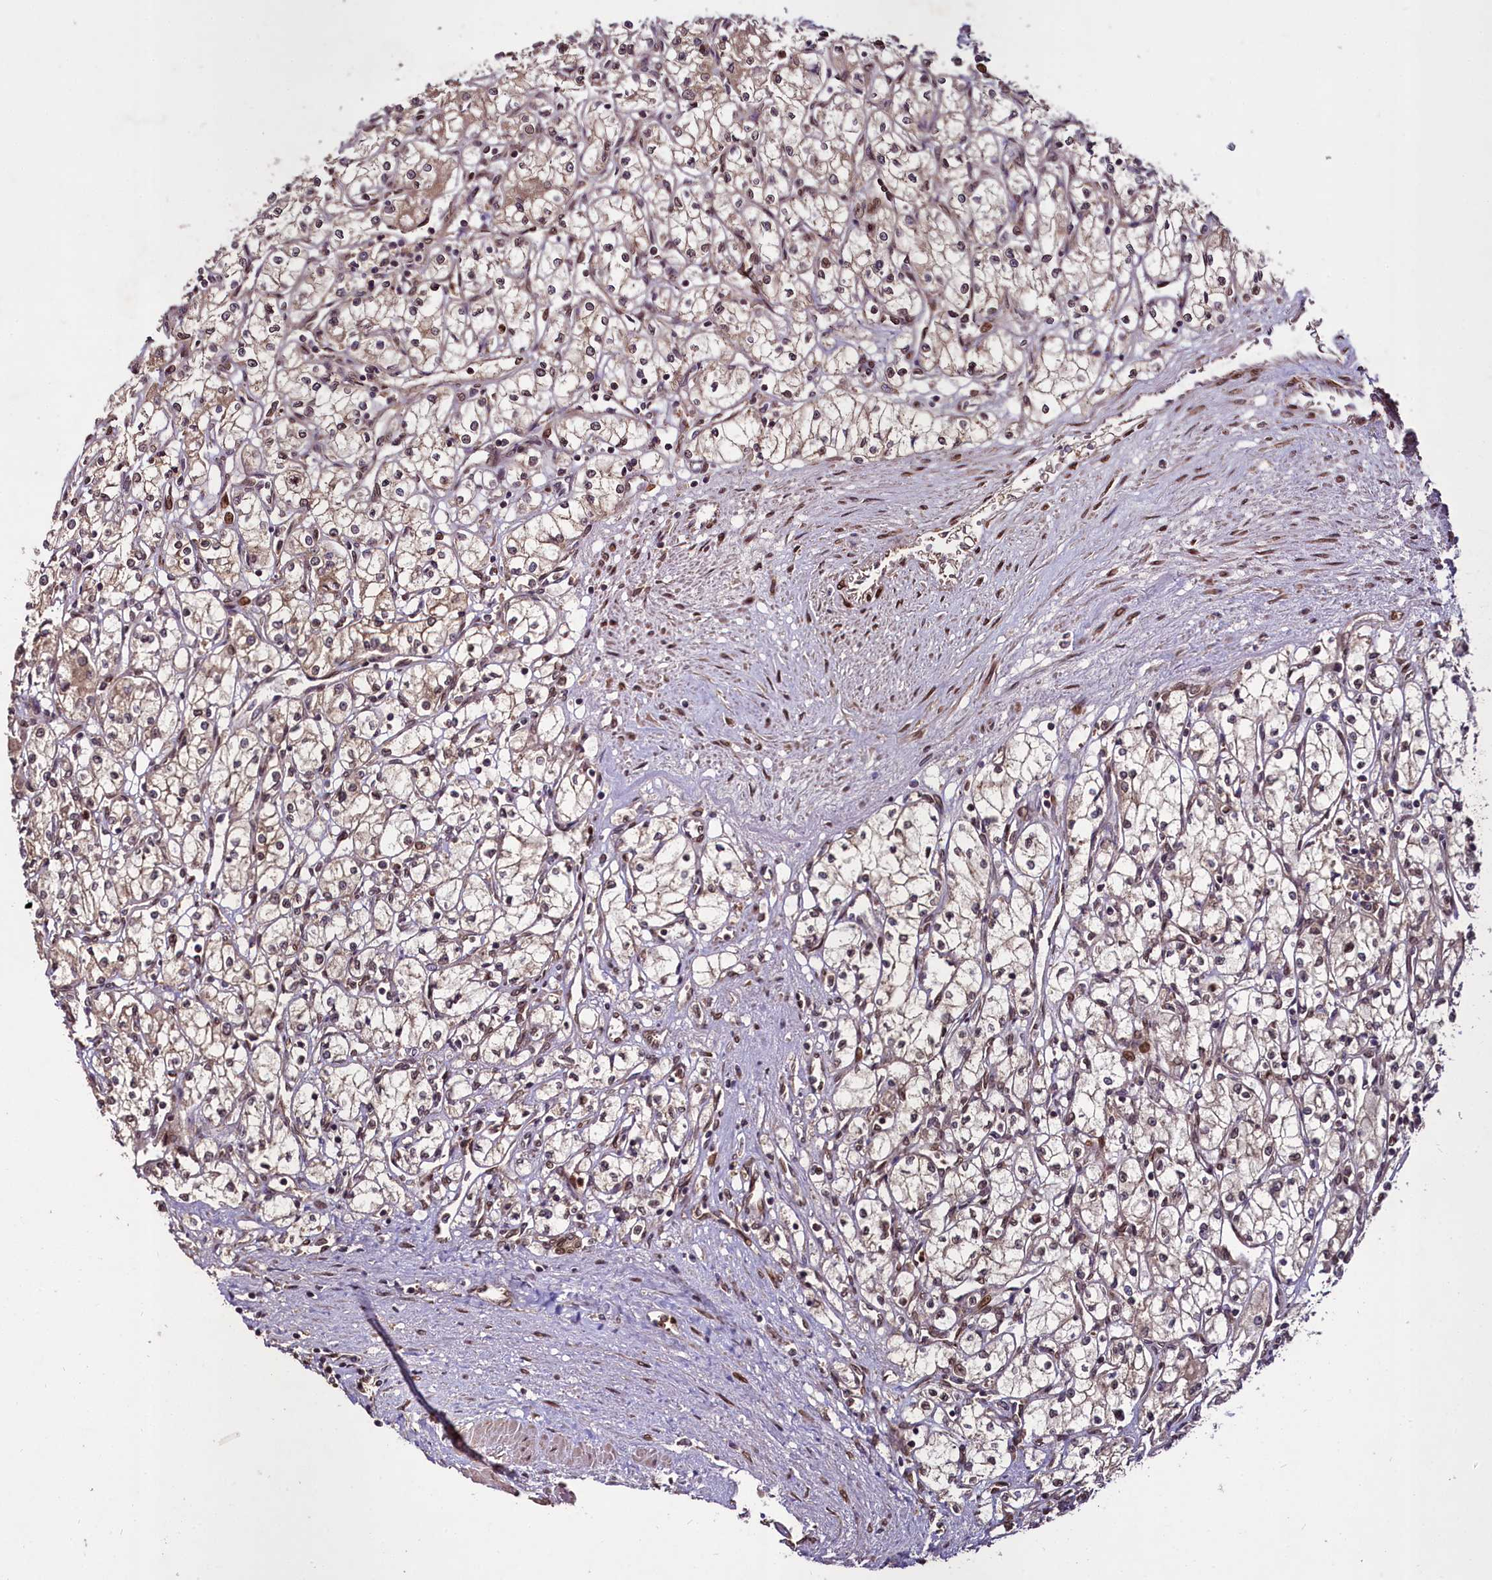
{"staining": {"intensity": "weak", "quantity": "25%-75%", "location": "cytoplasmic/membranous,nuclear"}, "tissue": "renal cancer", "cell_type": "Tumor cells", "image_type": "cancer", "snomed": [{"axis": "morphology", "description": "Adenocarcinoma, NOS"}, {"axis": "topography", "description": "Kidney"}], "caption": "A photomicrograph showing weak cytoplasmic/membranous and nuclear staining in about 25%-75% of tumor cells in renal cancer (adenocarcinoma), as visualized by brown immunohistochemical staining.", "gene": "DCP1B", "patient": {"sex": "male", "age": 59}}